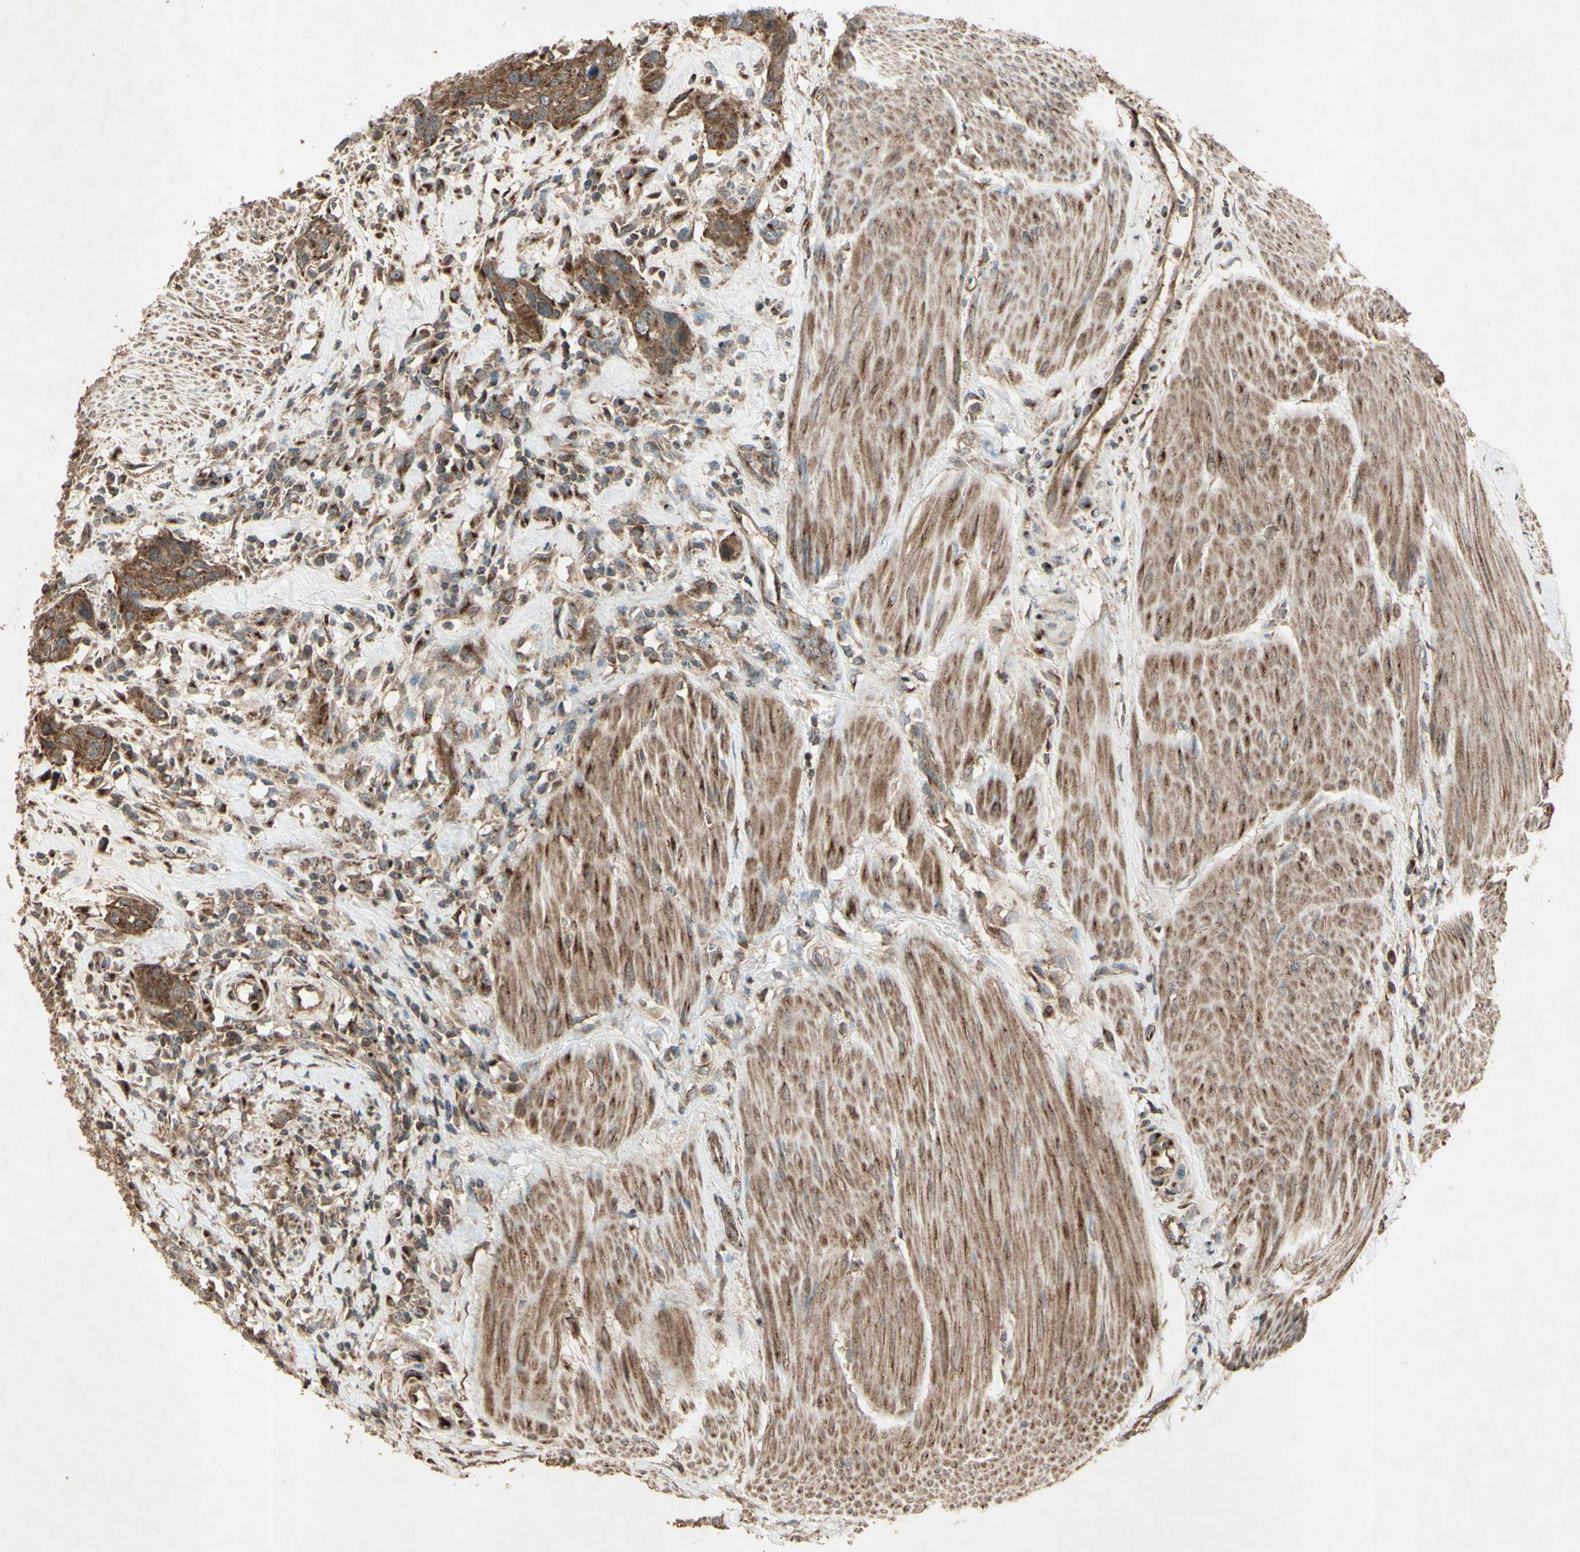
{"staining": {"intensity": "strong", "quantity": ">75%", "location": "cytoplasmic/membranous"}, "tissue": "urothelial cancer", "cell_type": "Tumor cells", "image_type": "cancer", "snomed": [{"axis": "morphology", "description": "Urothelial carcinoma, High grade"}, {"axis": "topography", "description": "Urinary bladder"}], "caption": "Brown immunohistochemical staining in human urothelial cancer exhibits strong cytoplasmic/membranous staining in approximately >75% of tumor cells.", "gene": "AP1G1", "patient": {"sex": "male", "age": 35}}